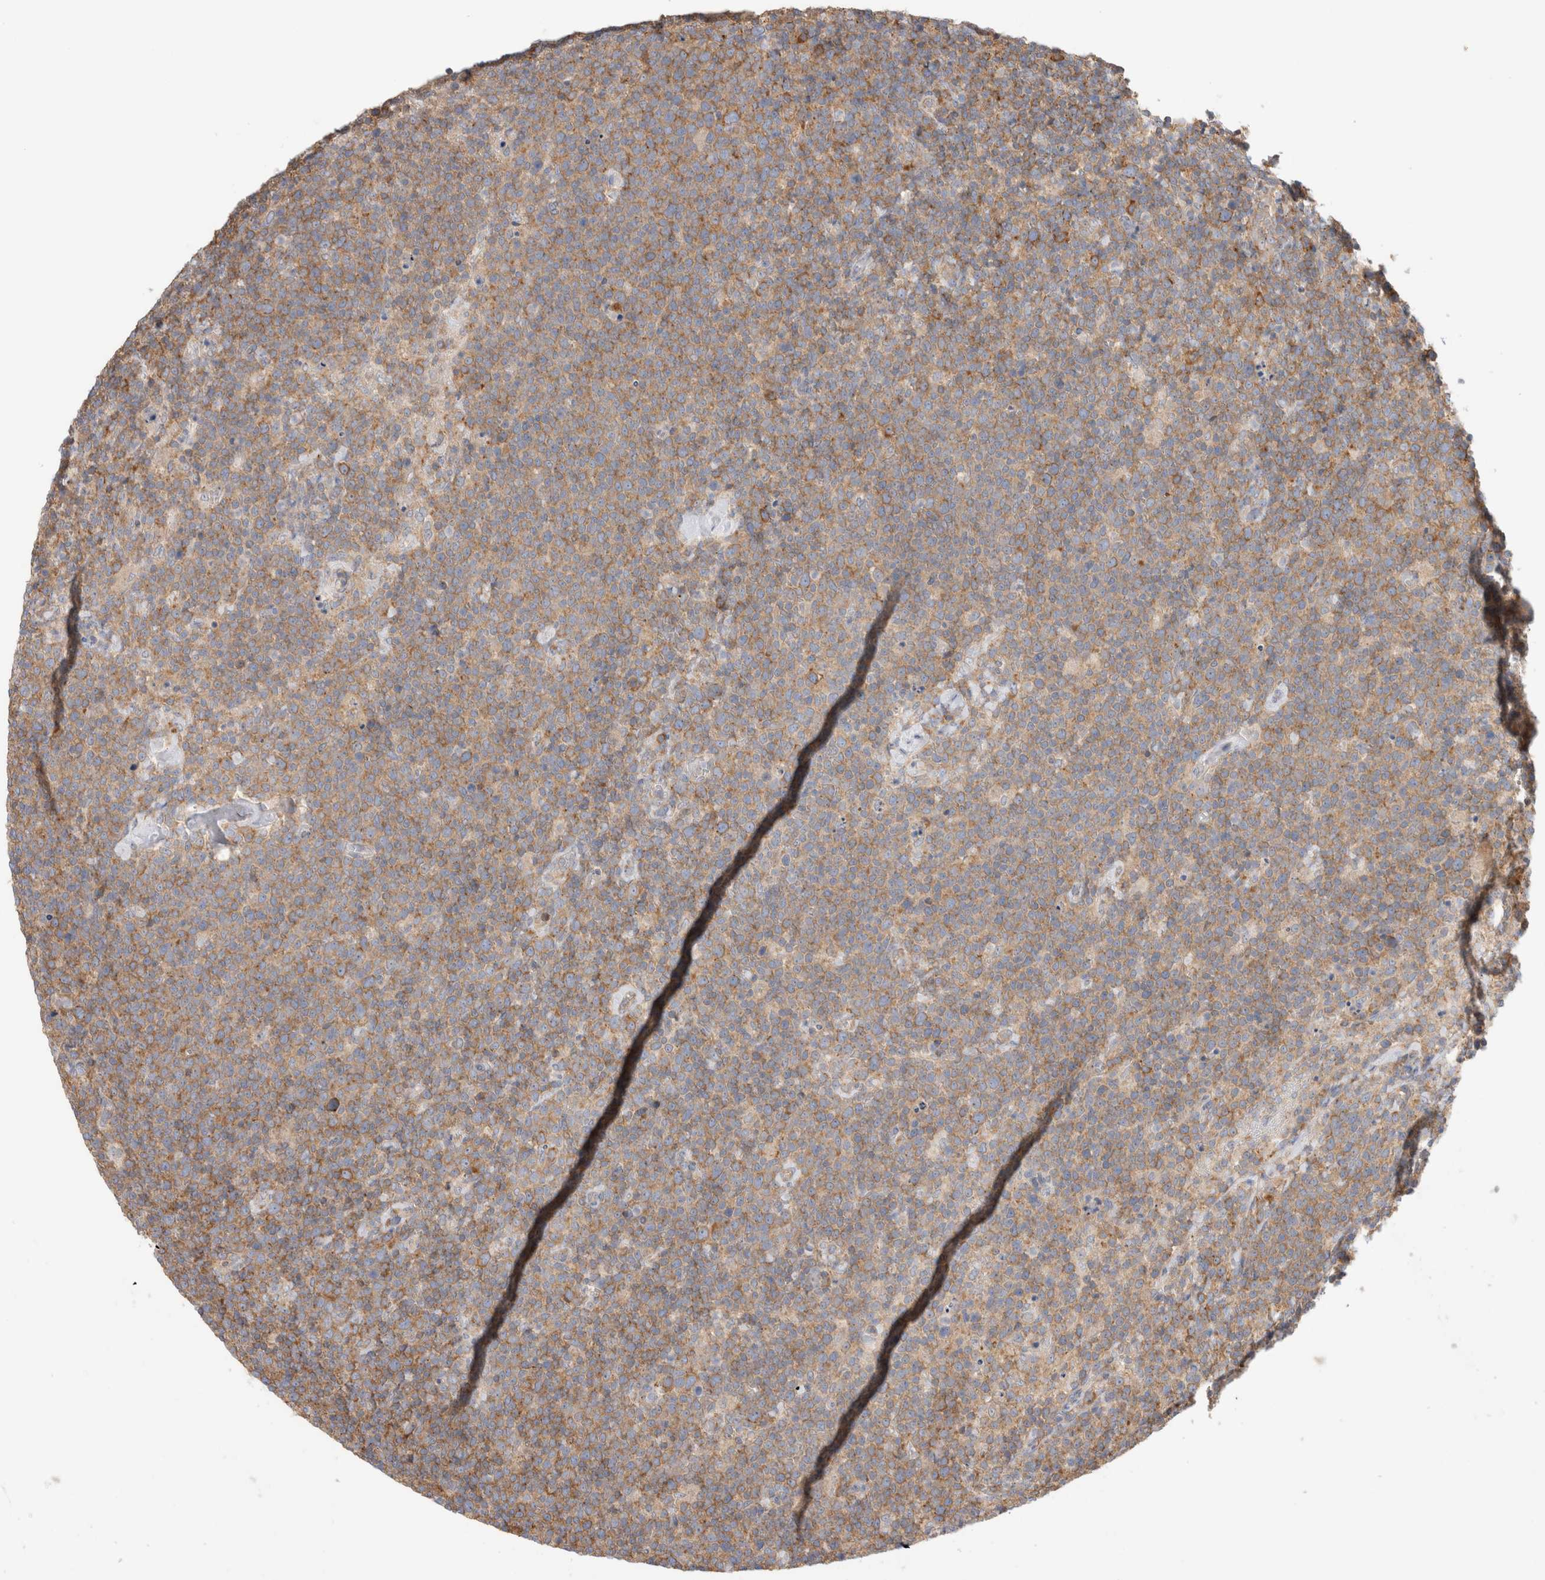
{"staining": {"intensity": "moderate", "quantity": ">75%", "location": "cytoplasmic/membranous"}, "tissue": "lymphoma", "cell_type": "Tumor cells", "image_type": "cancer", "snomed": [{"axis": "morphology", "description": "Malignant lymphoma, non-Hodgkin's type, High grade"}, {"axis": "topography", "description": "Lymph node"}], "caption": "Tumor cells demonstrate moderate cytoplasmic/membranous expression in approximately >75% of cells in lymphoma.", "gene": "ZNF23", "patient": {"sex": "male", "age": 61}}